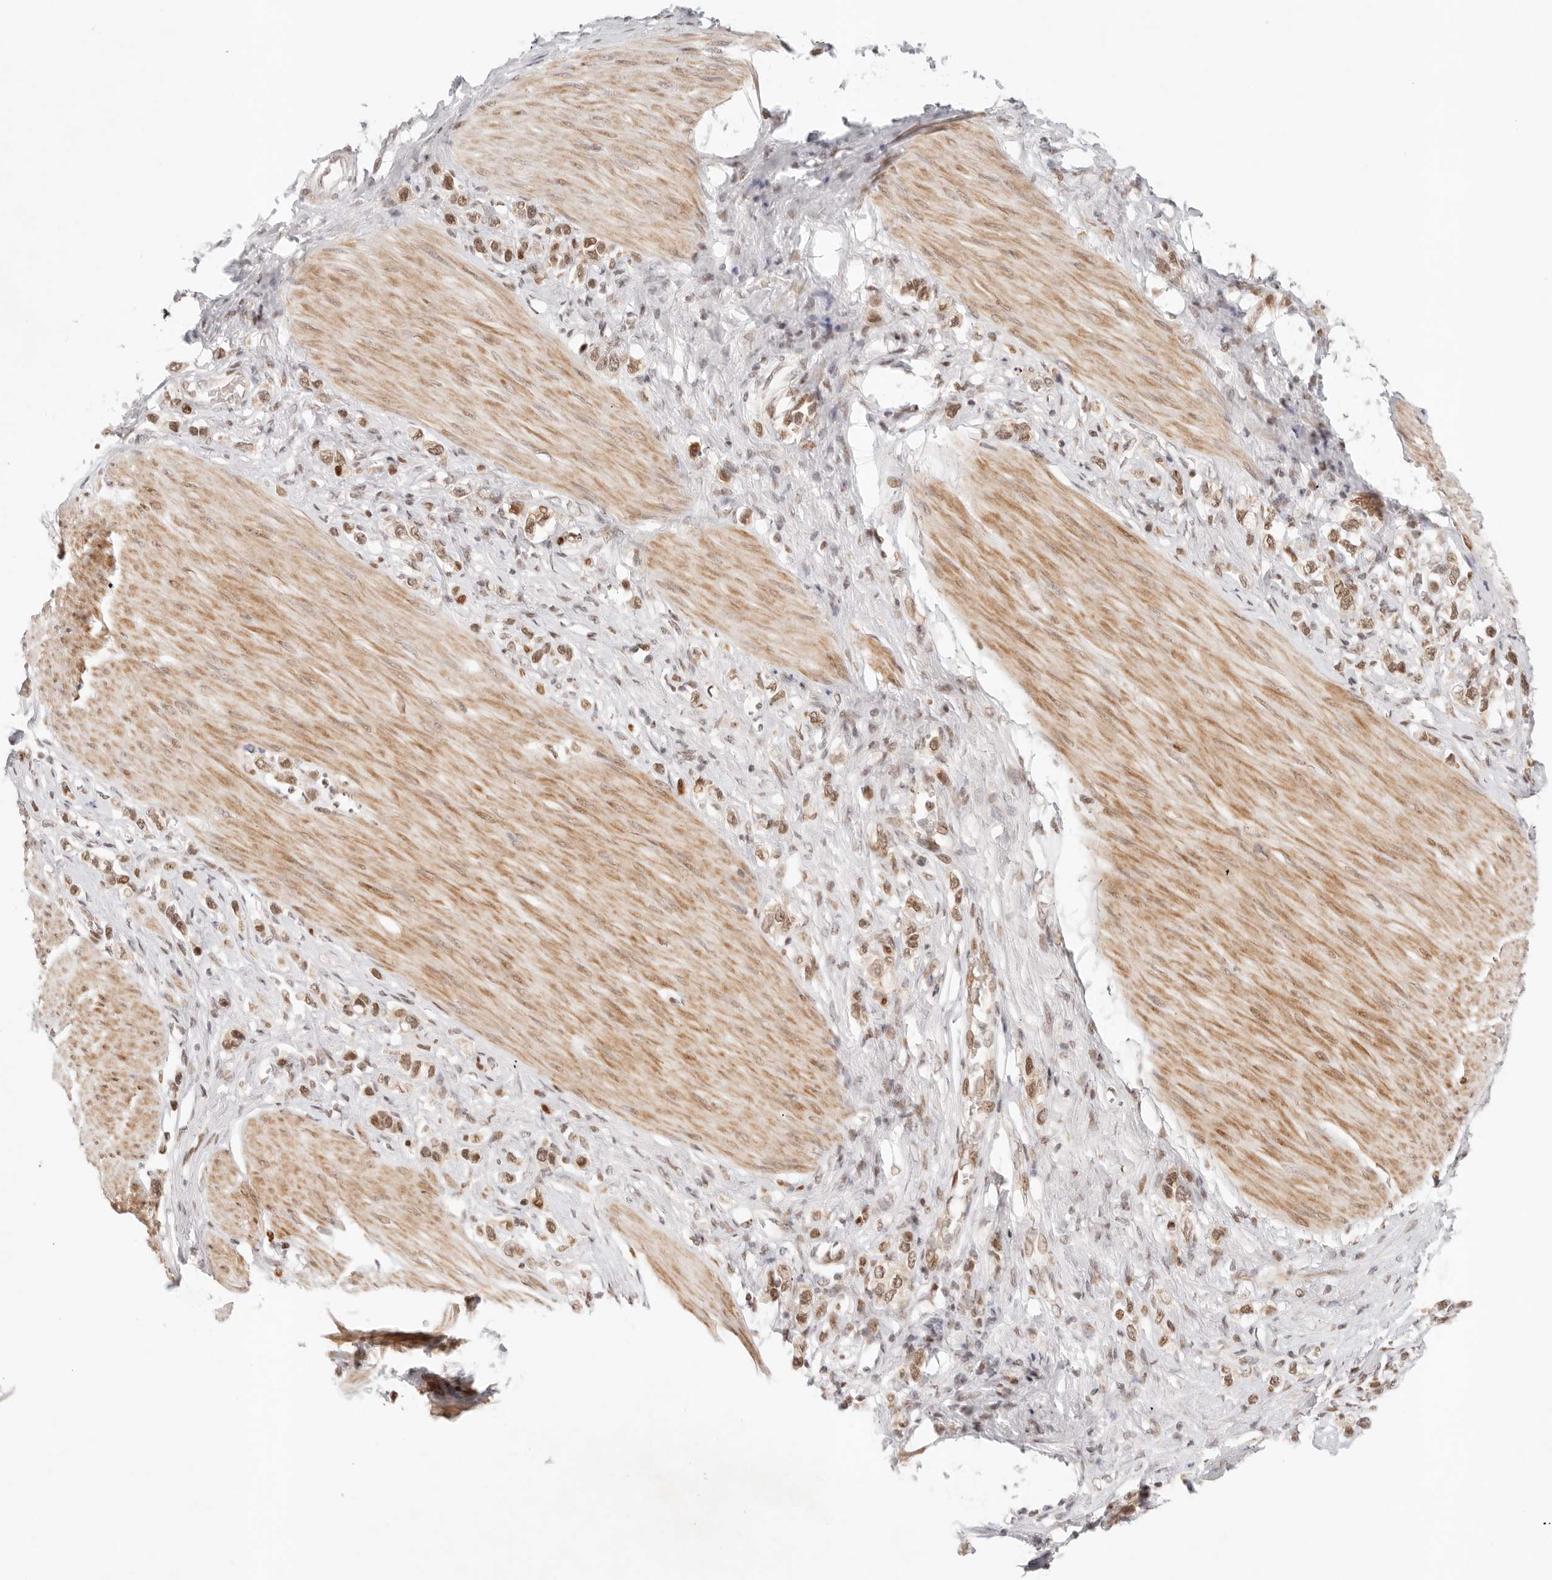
{"staining": {"intensity": "moderate", "quantity": ">75%", "location": "nuclear"}, "tissue": "stomach cancer", "cell_type": "Tumor cells", "image_type": "cancer", "snomed": [{"axis": "morphology", "description": "Adenocarcinoma, NOS"}, {"axis": "topography", "description": "Stomach"}], "caption": "Immunohistochemistry of adenocarcinoma (stomach) demonstrates medium levels of moderate nuclear staining in approximately >75% of tumor cells. The staining was performed using DAB to visualize the protein expression in brown, while the nuclei were stained in blue with hematoxylin (Magnification: 20x).", "gene": "HOXC5", "patient": {"sex": "female", "age": 65}}